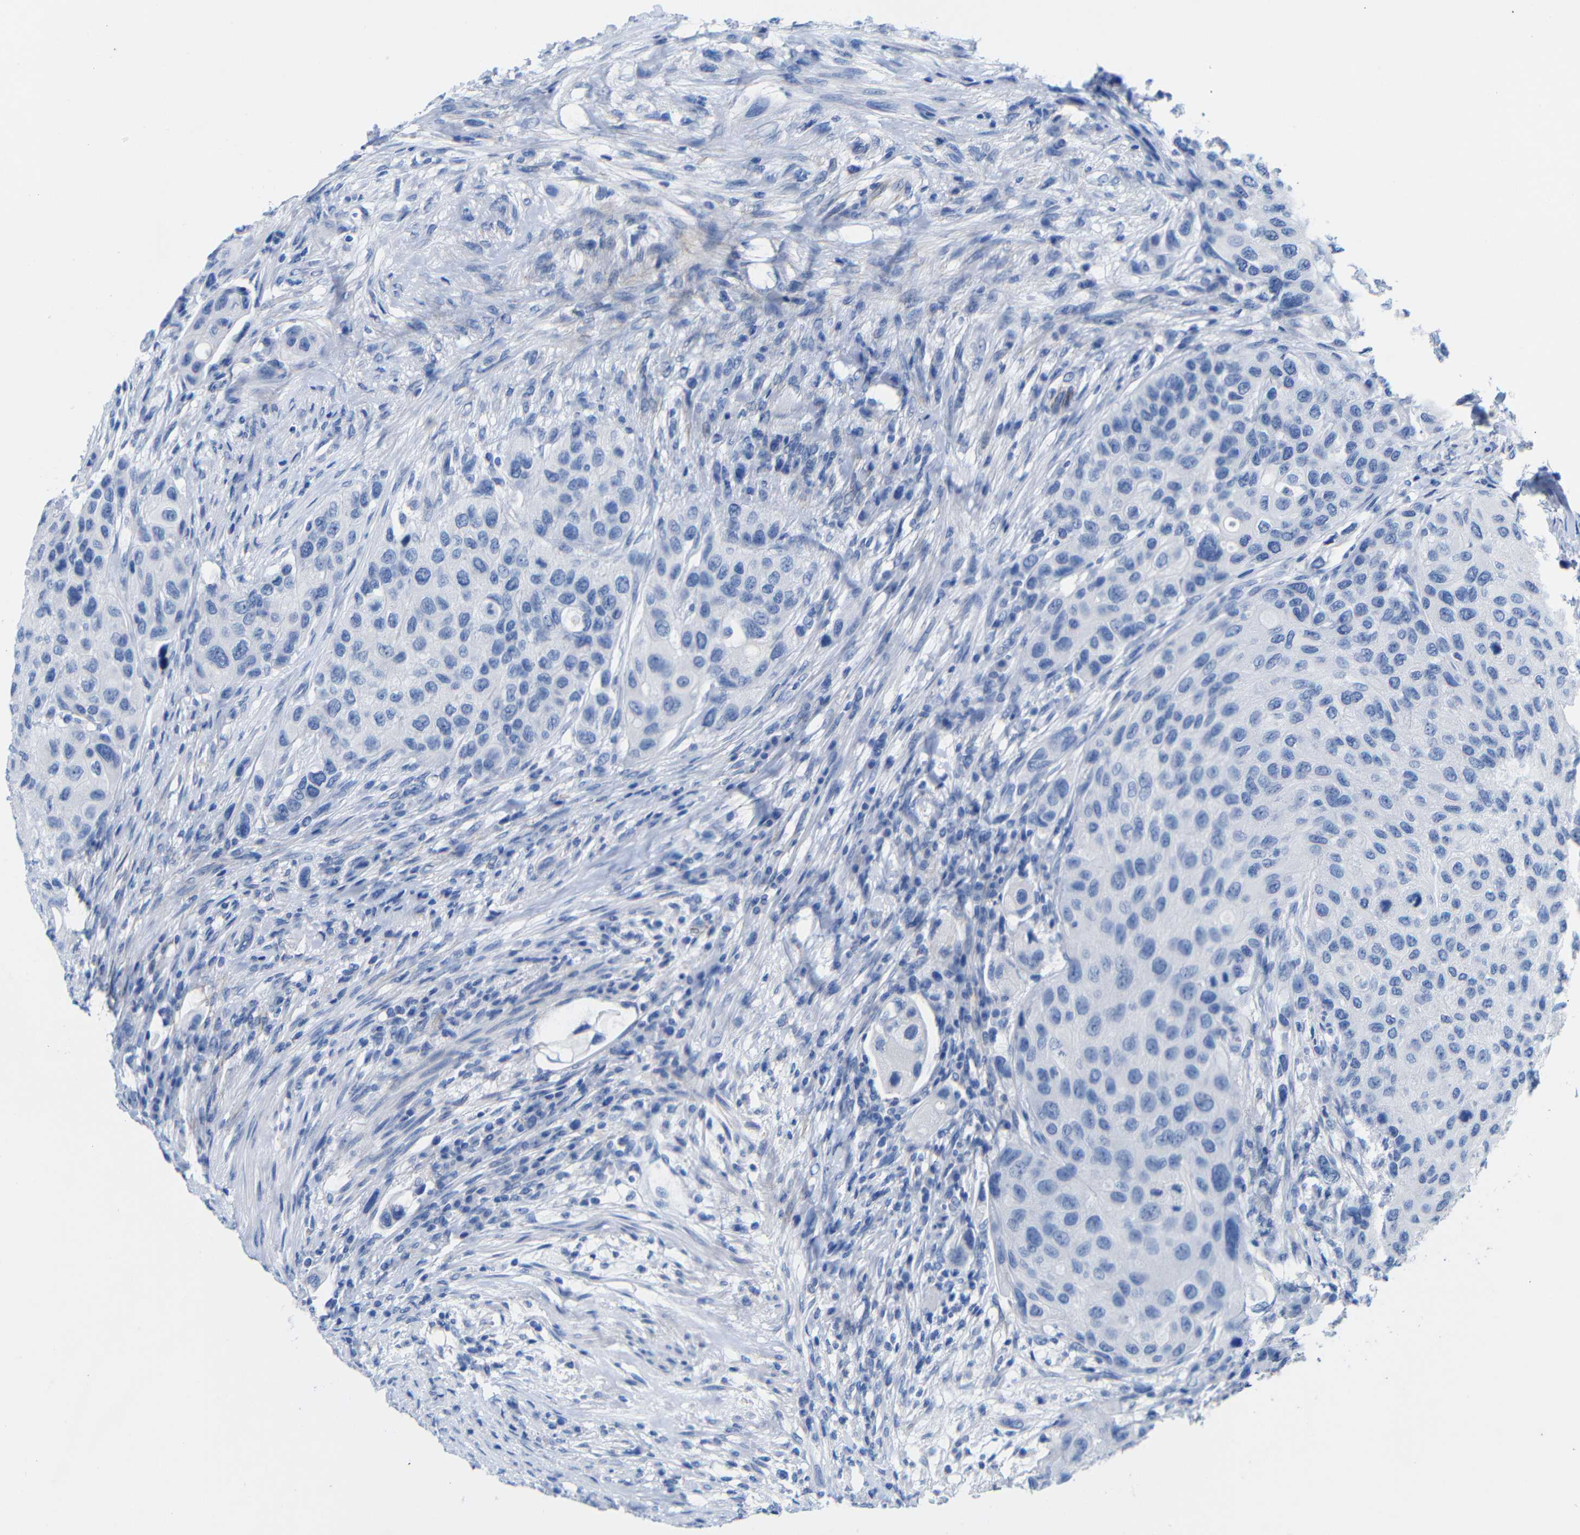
{"staining": {"intensity": "negative", "quantity": "none", "location": "none"}, "tissue": "urothelial cancer", "cell_type": "Tumor cells", "image_type": "cancer", "snomed": [{"axis": "morphology", "description": "Urothelial carcinoma, High grade"}, {"axis": "topography", "description": "Urinary bladder"}], "caption": "The micrograph reveals no staining of tumor cells in urothelial carcinoma (high-grade). (DAB (3,3'-diaminobenzidine) immunohistochemistry visualized using brightfield microscopy, high magnification).", "gene": "CGNL1", "patient": {"sex": "female", "age": 56}}